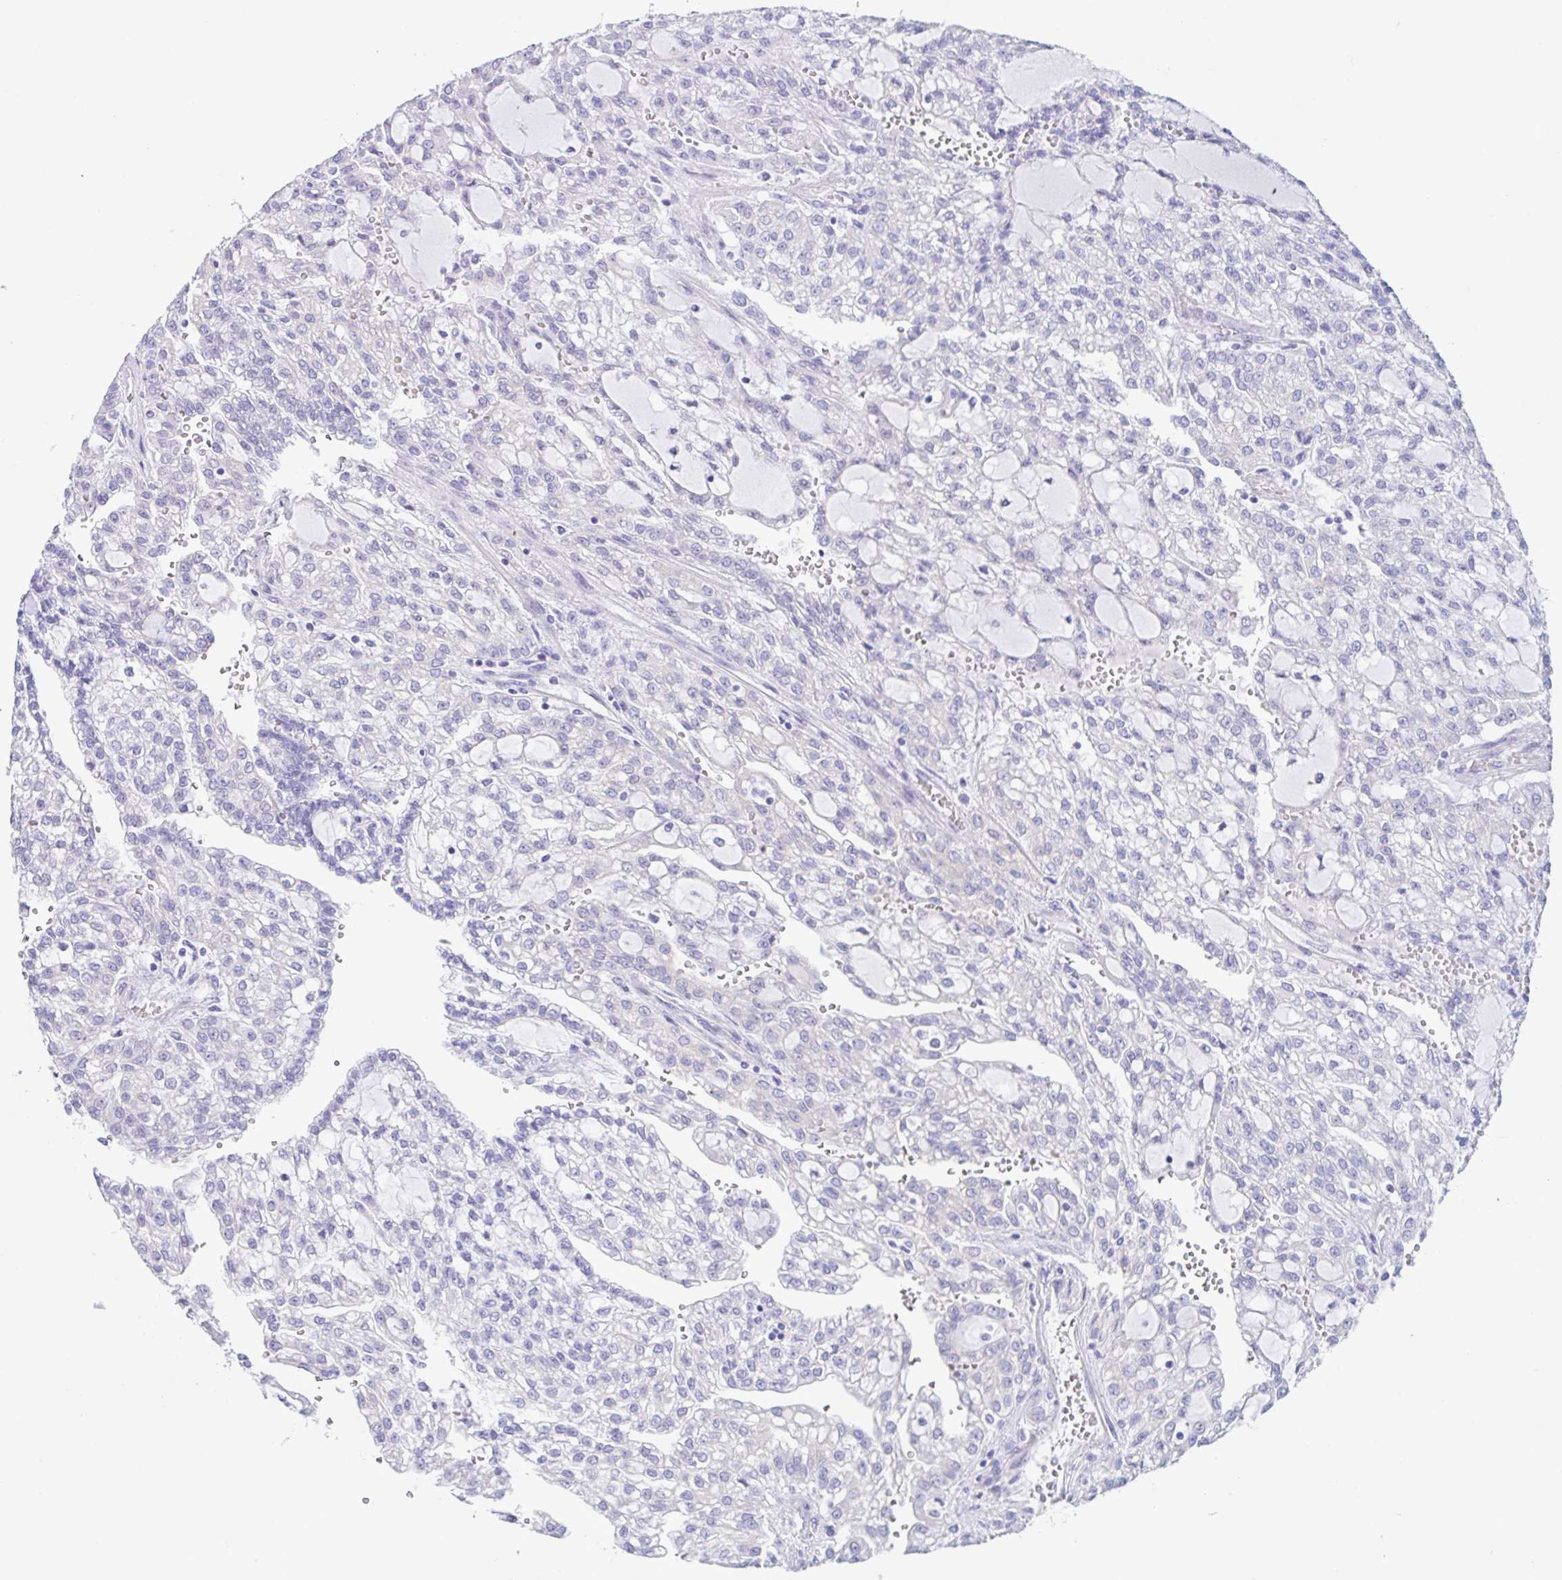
{"staining": {"intensity": "negative", "quantity": "none", "location": "none"}, "tissue": "renal cancer", "cell_type": "Tumor cells", "image_type": "cancer", "snomed": [{"axis": "morphology", "description": "Adenocarcinoma, NOS"}, {"axis": "topography", "description": "Kidney"}], "caption": "The photomicrograph demonstrates no staining of tumor cells in renal cancer (adenocarcinoma). (DAB (3,3'-diaminobenzidine) IHC visualized using brightfield microscopy, high magnification).", "gene": "OR6N2", "patient": {"sex": "male", "age": 63}}